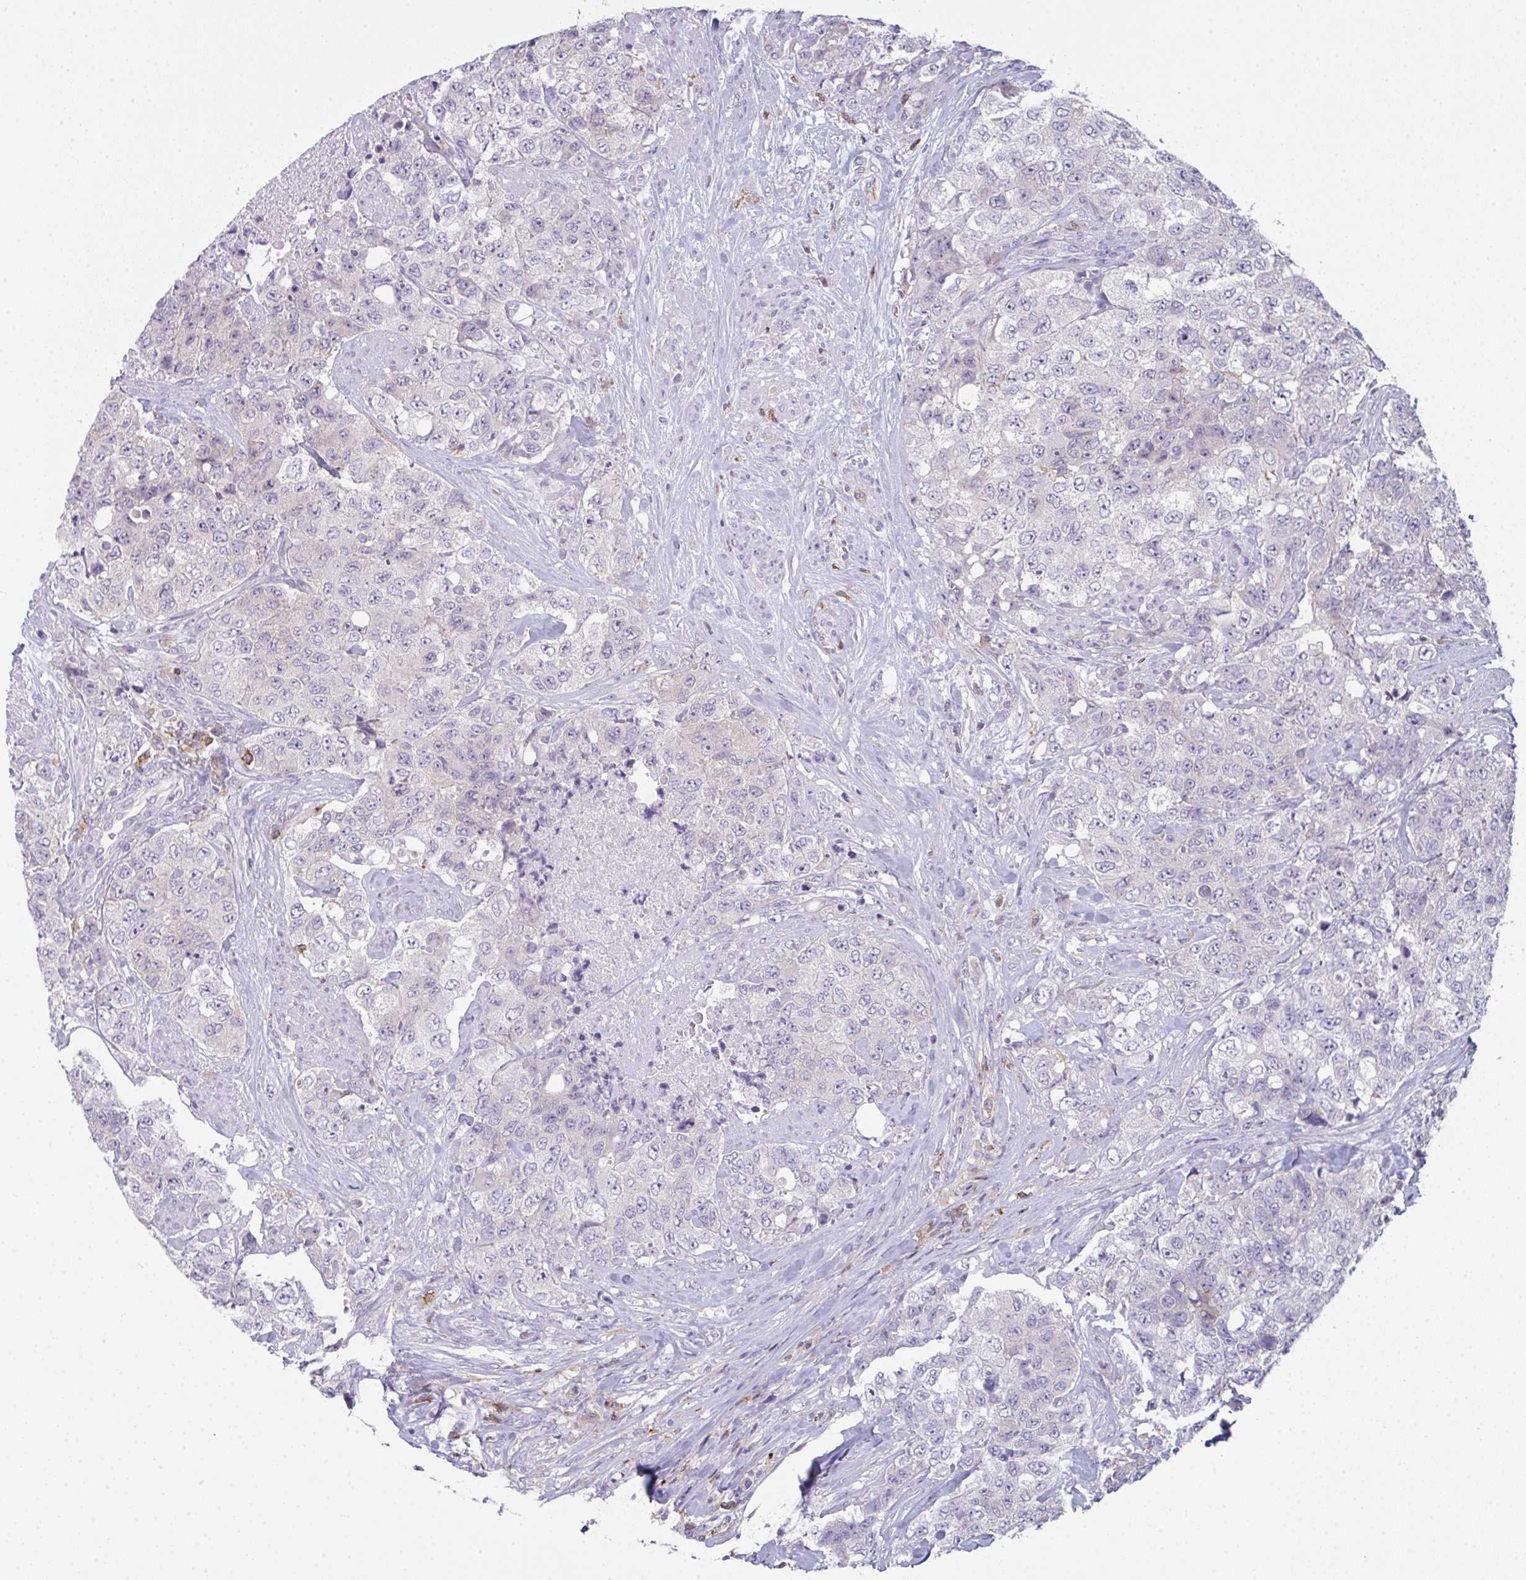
{"staining": {"intensity": "negative", "quantity": "none", "location": "none"}, "tissue": "urothelial cancer", "cell_type": "Tumor cells", "image_type": "cancer", "snomed": [{"axis": "morphology", "description": "Urothelial carcinoma, High grade"}, {"axis": "topography", "description": "Urinary bladder"}], "caption": "Tumor cells are negative for protein expression in human high-grade urothelial carcinoma.", "gene": "CD80", "patient": {"sex": "female", "age": 78}}